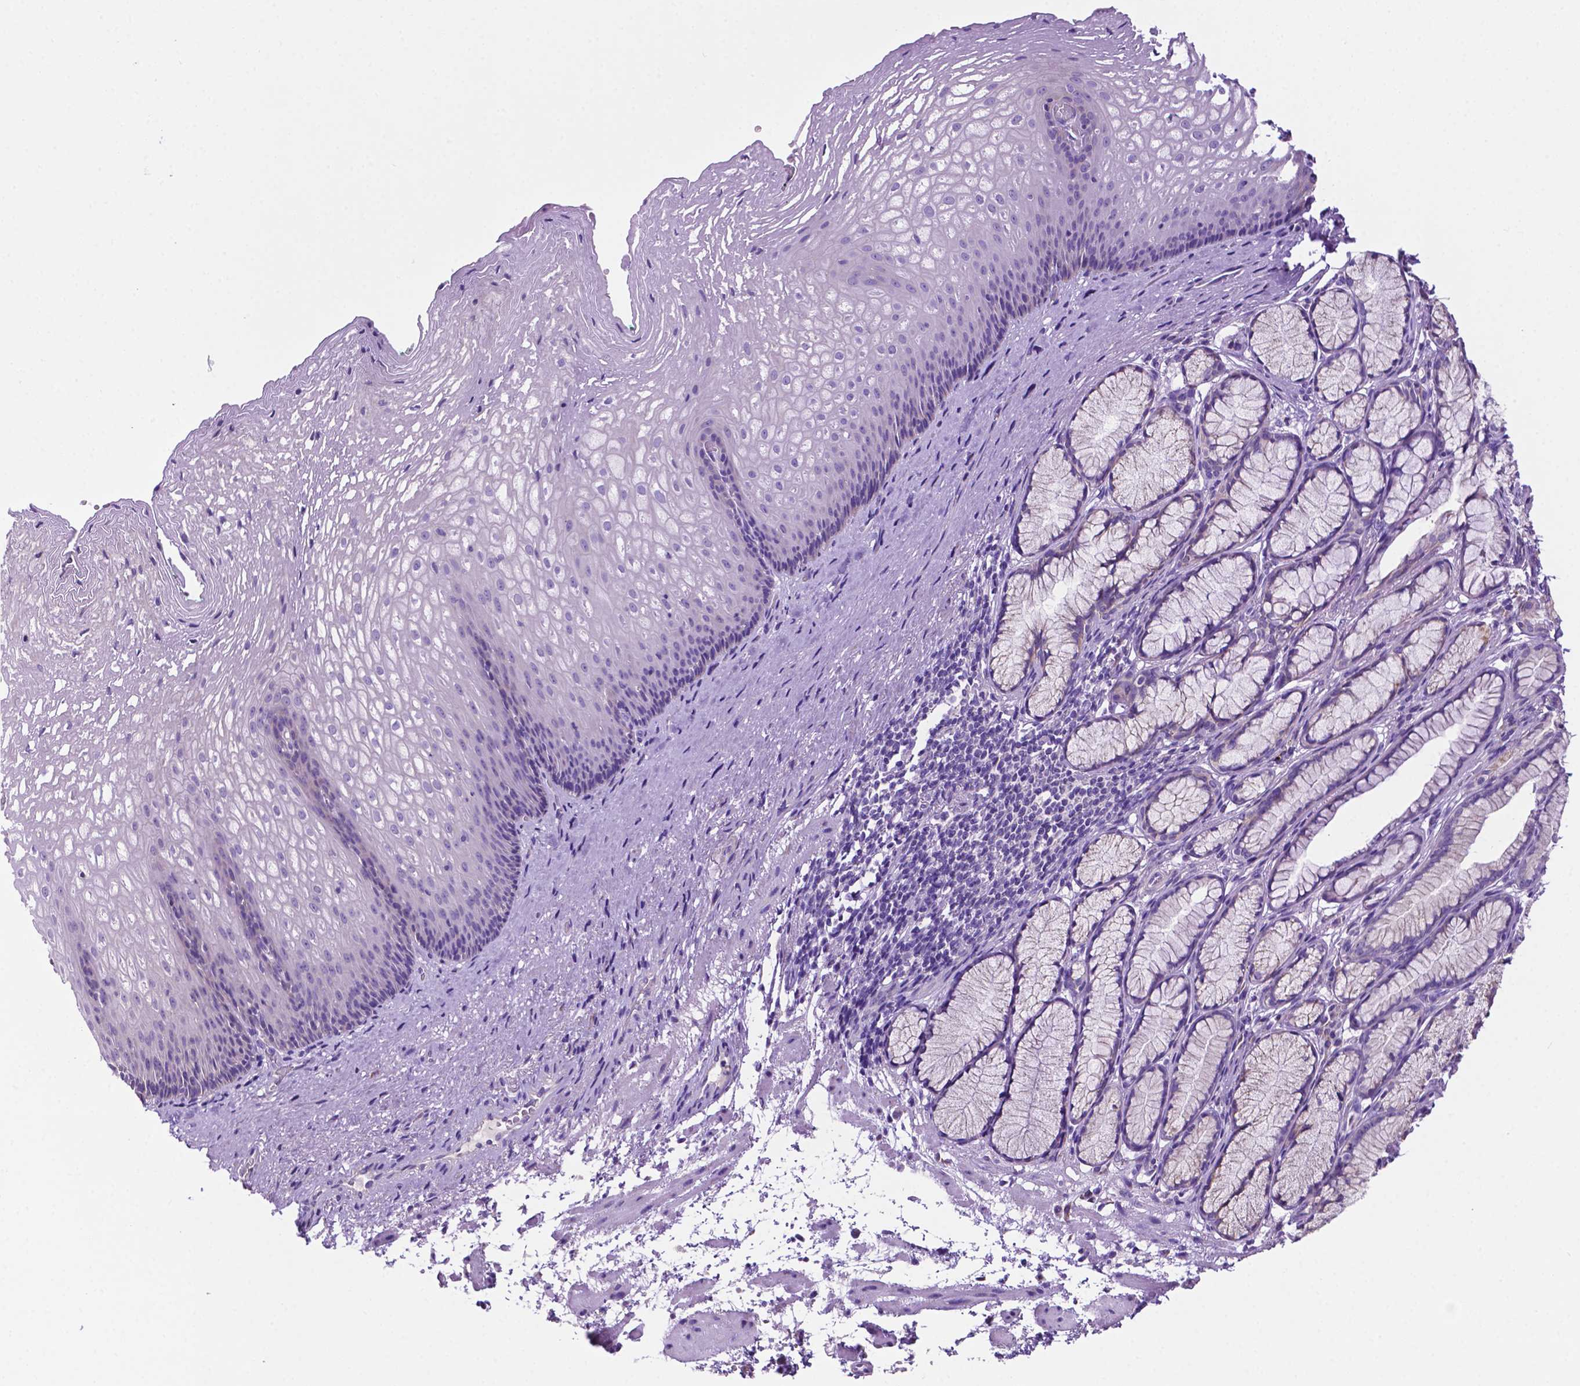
{"staining": {"intensity": "weak", "quantity": "<25%", "location": "cytoplasmic/membranous"}, "tissue": "esophagus", "cell_type": "Squamous epithelial cells", "image_type": "normal", "snomed": [{"axis": "morphology", "description": "Normal tissue, NOS"}, {"axis": "topography", "description": "Esophagus"}], "caption": "DAB immunohistochemical staining of benign esophagus displays no significant positivity in squamous epithelial cells. (Brightfield microscopy of DAB immunohistochemistry at high magnification).", "gene": "PHYHIP", "patient": {"sex": "male", "age": 76}}